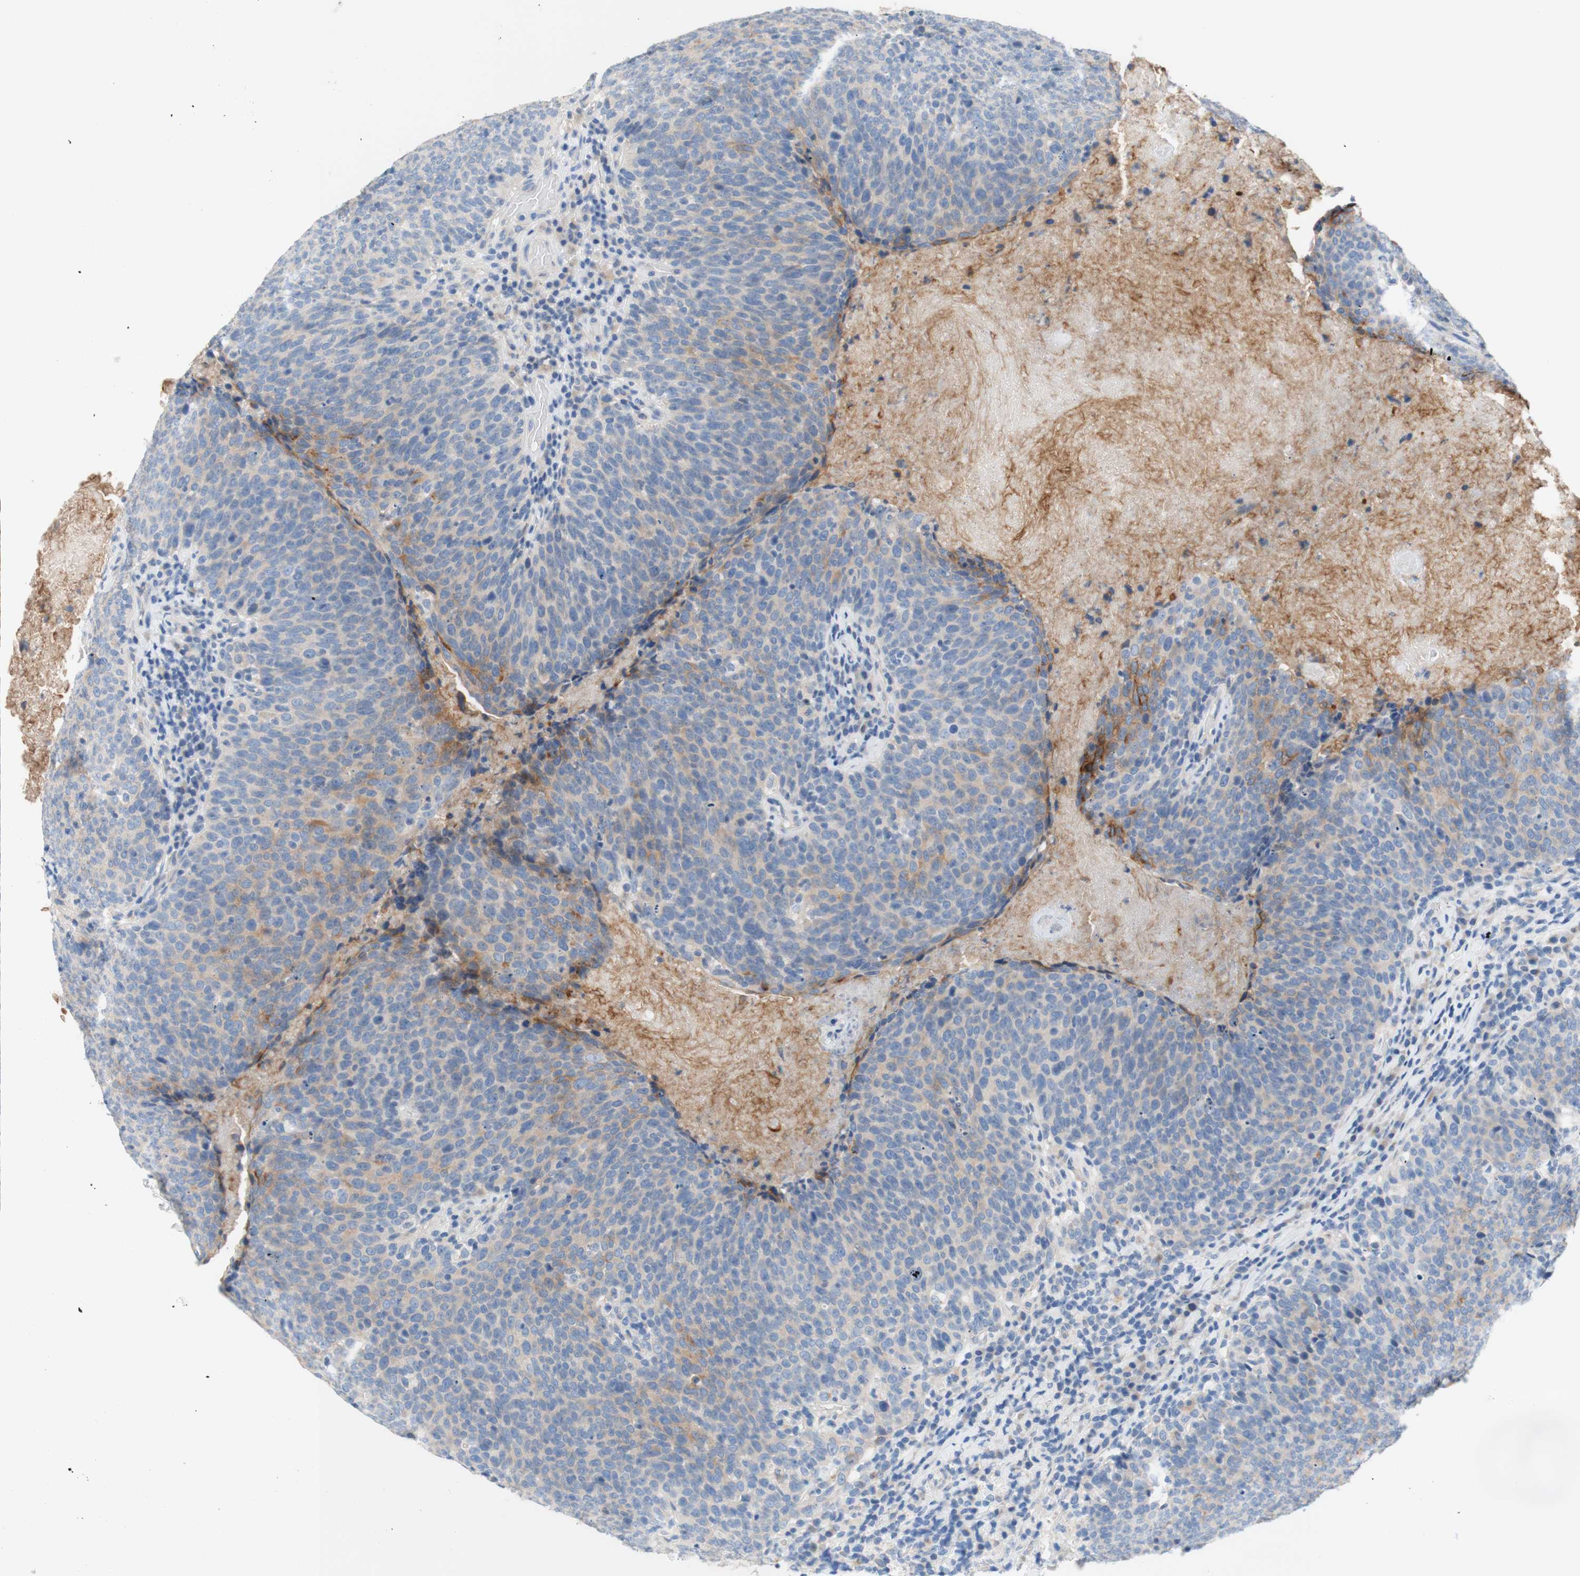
{"staining": {"intensity": "moderate", "quantity": "<25%", "location": "cytoplasmic/membranous"}, "tissue": "head and neck cancer", "cell_type": "Tumor cells", "image_type": "cancer", "snomed": [{"axis": "morphology", "description": "Squamous cell carcinoma, NOS"}, {"axis": "morphology", "description": "Squamous cell carcinoma, metastatic, NOS"}, {"axis": "topography", "description": "Lymph node"}, {"axis": "topography", "description": "Head-Neck"}], "caption": "IHC photomicrograph of neoplastic tissue: squamous cell carcinoma (head and neck) stained using immunohistochemistry exhibits low levels of moderate protein expression localized specifically in the cytoplasmic/membranous of tumor cells, appearing as a cytoplasmic/membranous brown color.", "gene": "F3", "patient": {"sex": "male", "age": 62}}